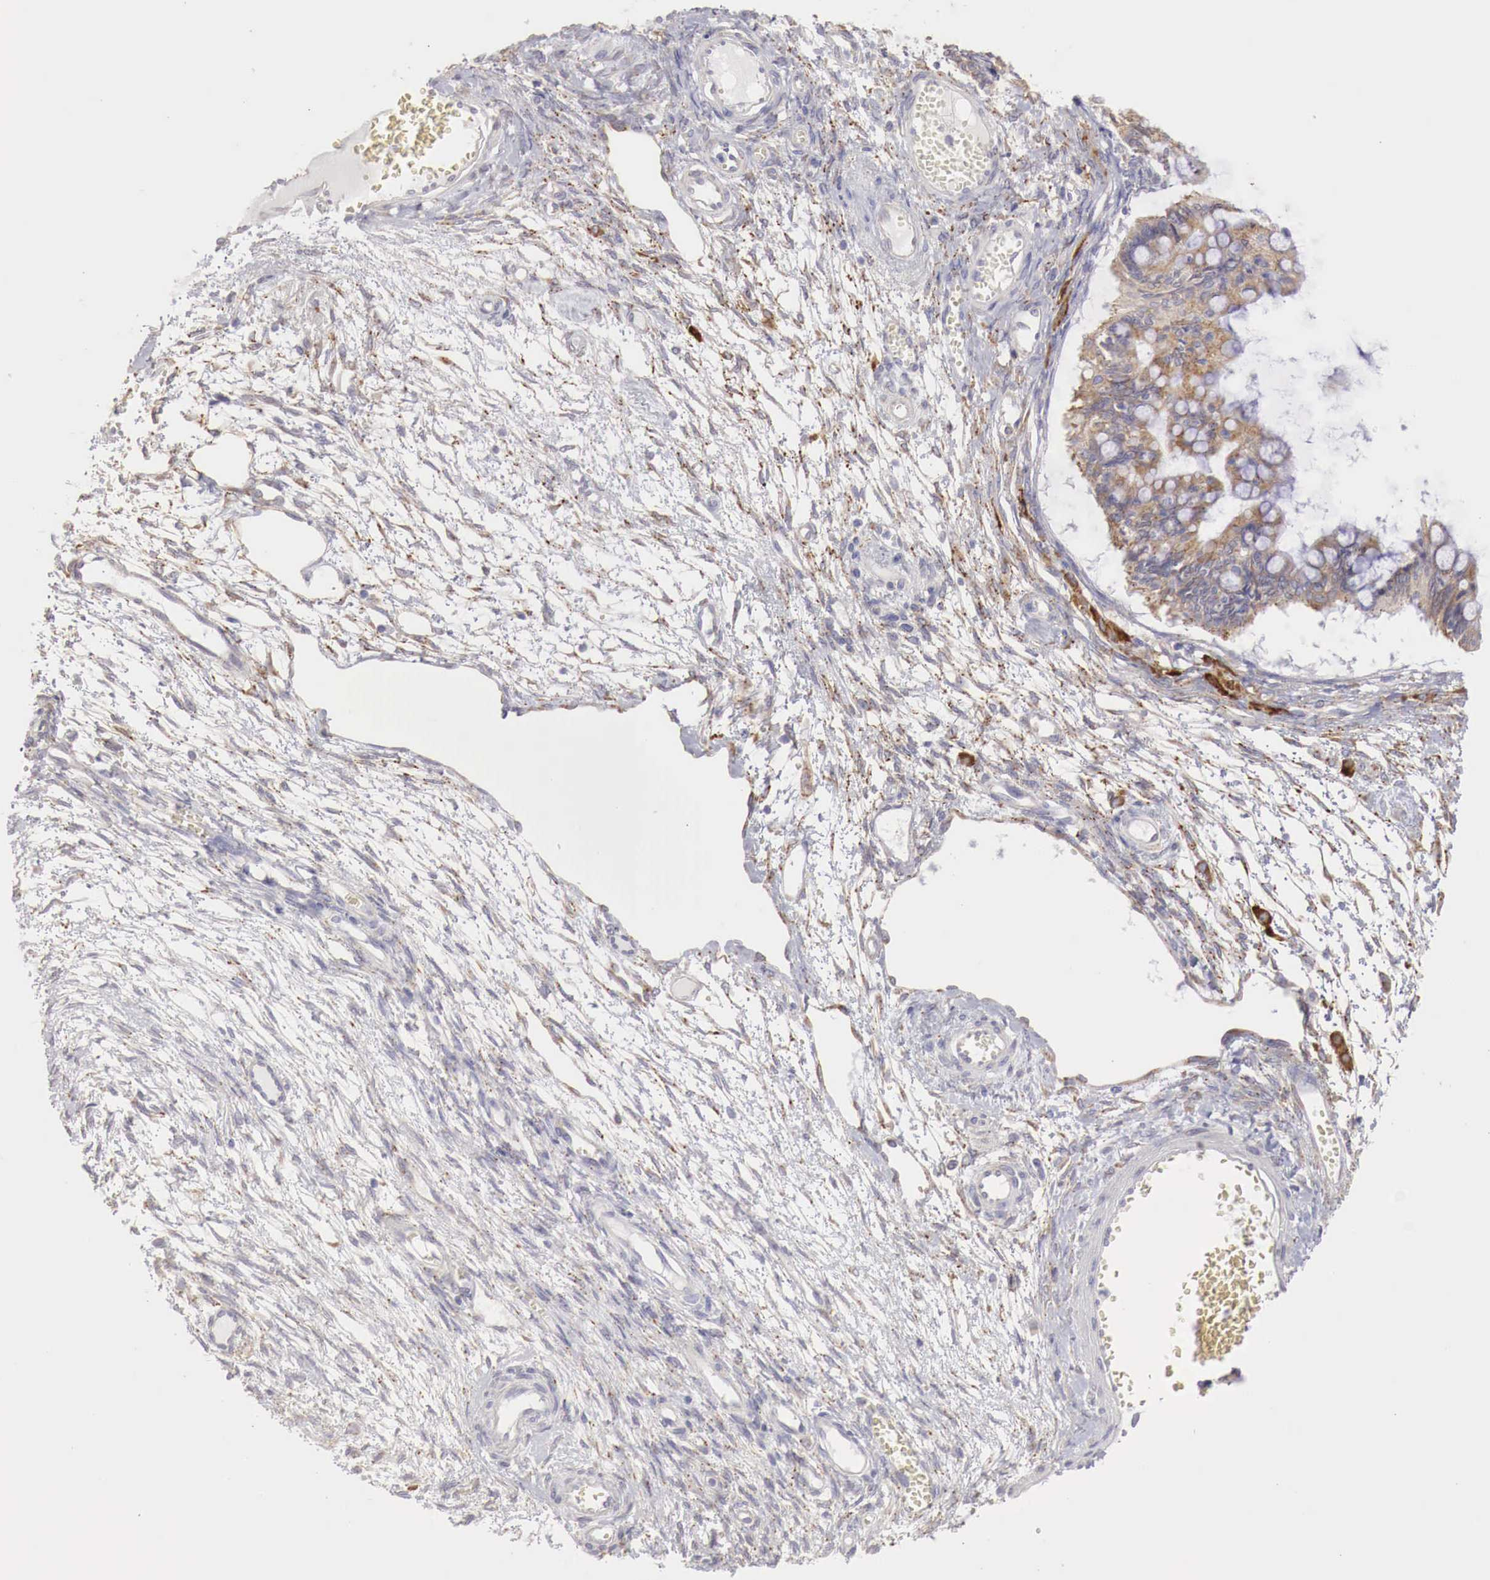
{"staining": {"intensity": "moderate", "quantity": "25%-75%", "location": "cytoplasmic/membranous"}, "tissue": "ovarian cancer", "cell_type": "Tumor cells", "image_type": "cancer", "snomed": [{"axis": "morphology", "description": "Cystadenocarcinoma, mucinous, NOS"}, {"axis": "topography", "description": "Ovary"}], "caption": "Immunohistochemistry histopathology image of human mucinous cystadenocarcinoma (ovarian) stained for a protein (brown), which displays medium levels of moderate cytoplasmic/membranous positivity in approximately 25%-75% of tumor cells.", "gene": "NSDHL", "patient": {"sex": "female", "age": 57}}